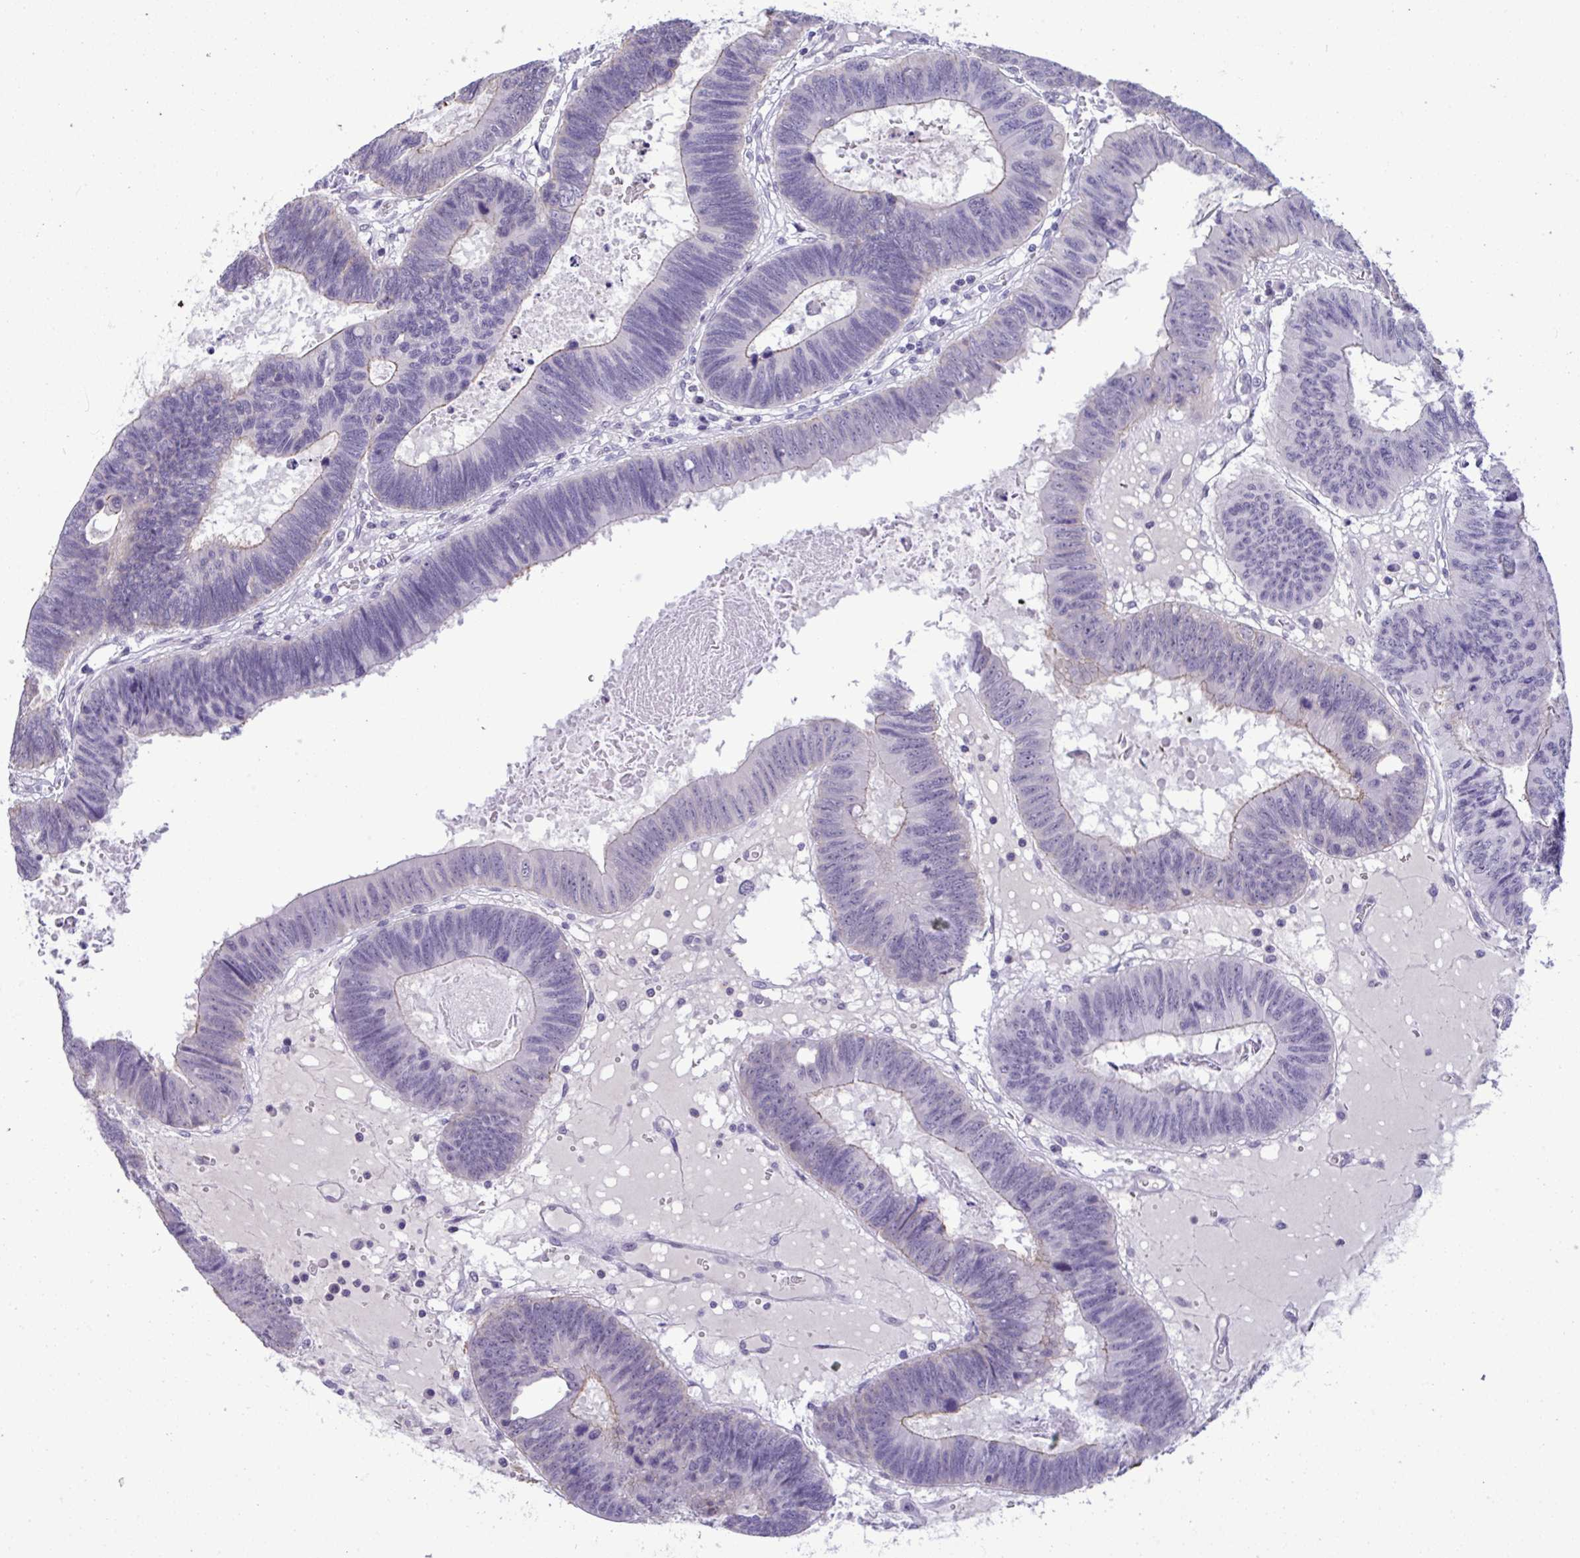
{"staining": {"intensity": "negative", "quantity": "none", "location": "none"}, "tissue": "colorectal cancer", "cell_type": "Tumor cells", "image_type": "cancer", "snomed": [{"axis": "morphology", "description": "Adenocarcinoma, NOS"}, {"axis": "topography", "description": "Colon"}], "caption": "Immunohistochemical staining of adenocarcinoma (colorectal) demonstrates no significant staining in tumor cells.", "gene": "YBX2", "patient": {"sex": "male", "age": 62}}